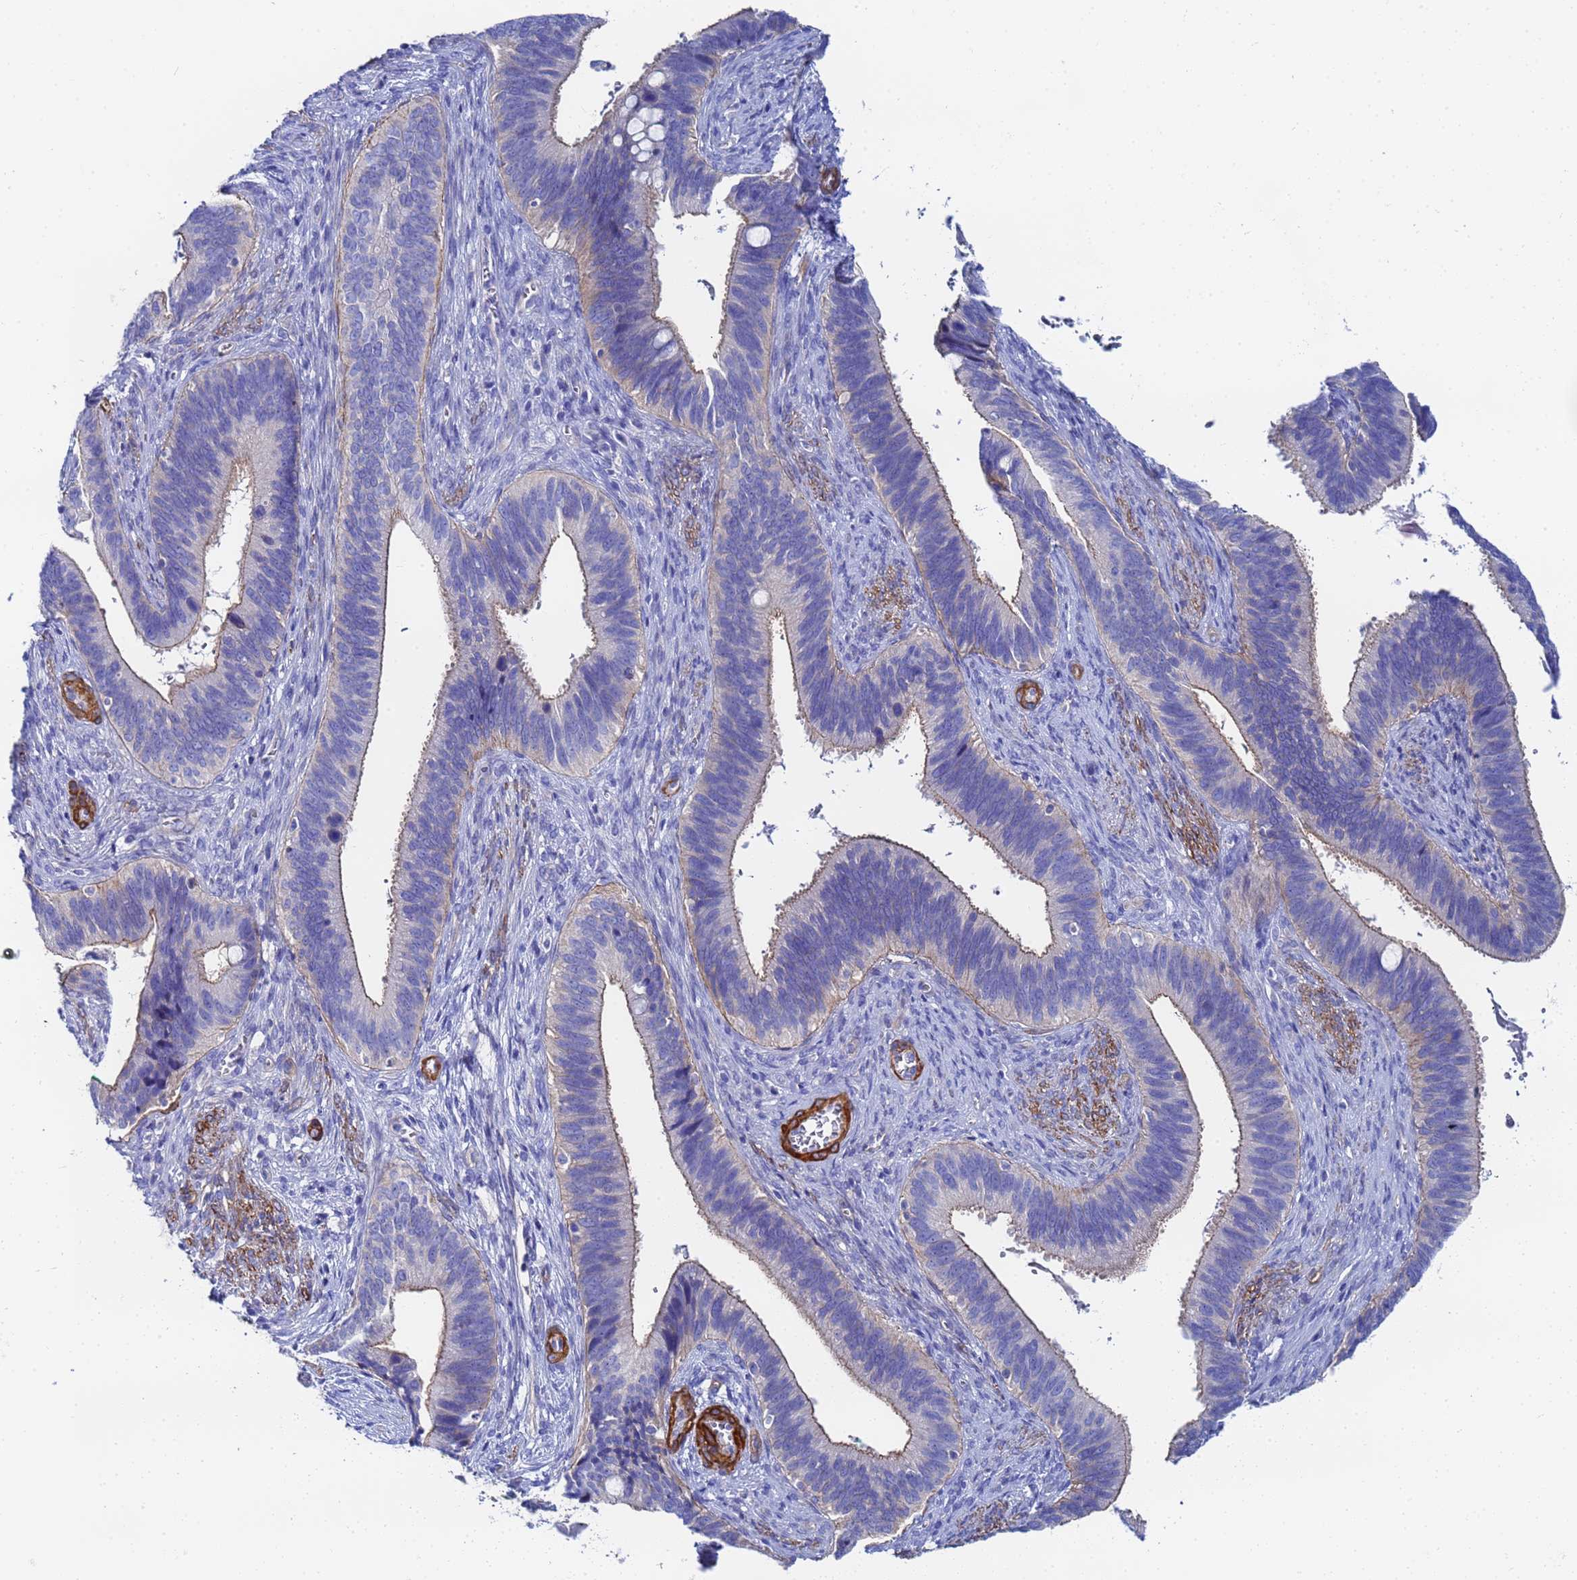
{"staining": {"intensity": "moderate", "quantity": "25%-75%", "location": "cytoplasmic/membranous"}, "tissue": "cervical cancer", "cell_type": "Tumor cells", "image_type": "cancer", "snomed": [{"axis": "morphology", "description": "Adenocarcinoma, NOS"}, {"axis": "topography", "description": "Cervix"}], "caption": "Cervical adenocarcinoma stained with a protein marker reveals moderate staining in tumor cells.", "gene": "RAB39B", "patient": {"sex": "female", "age": 42}}